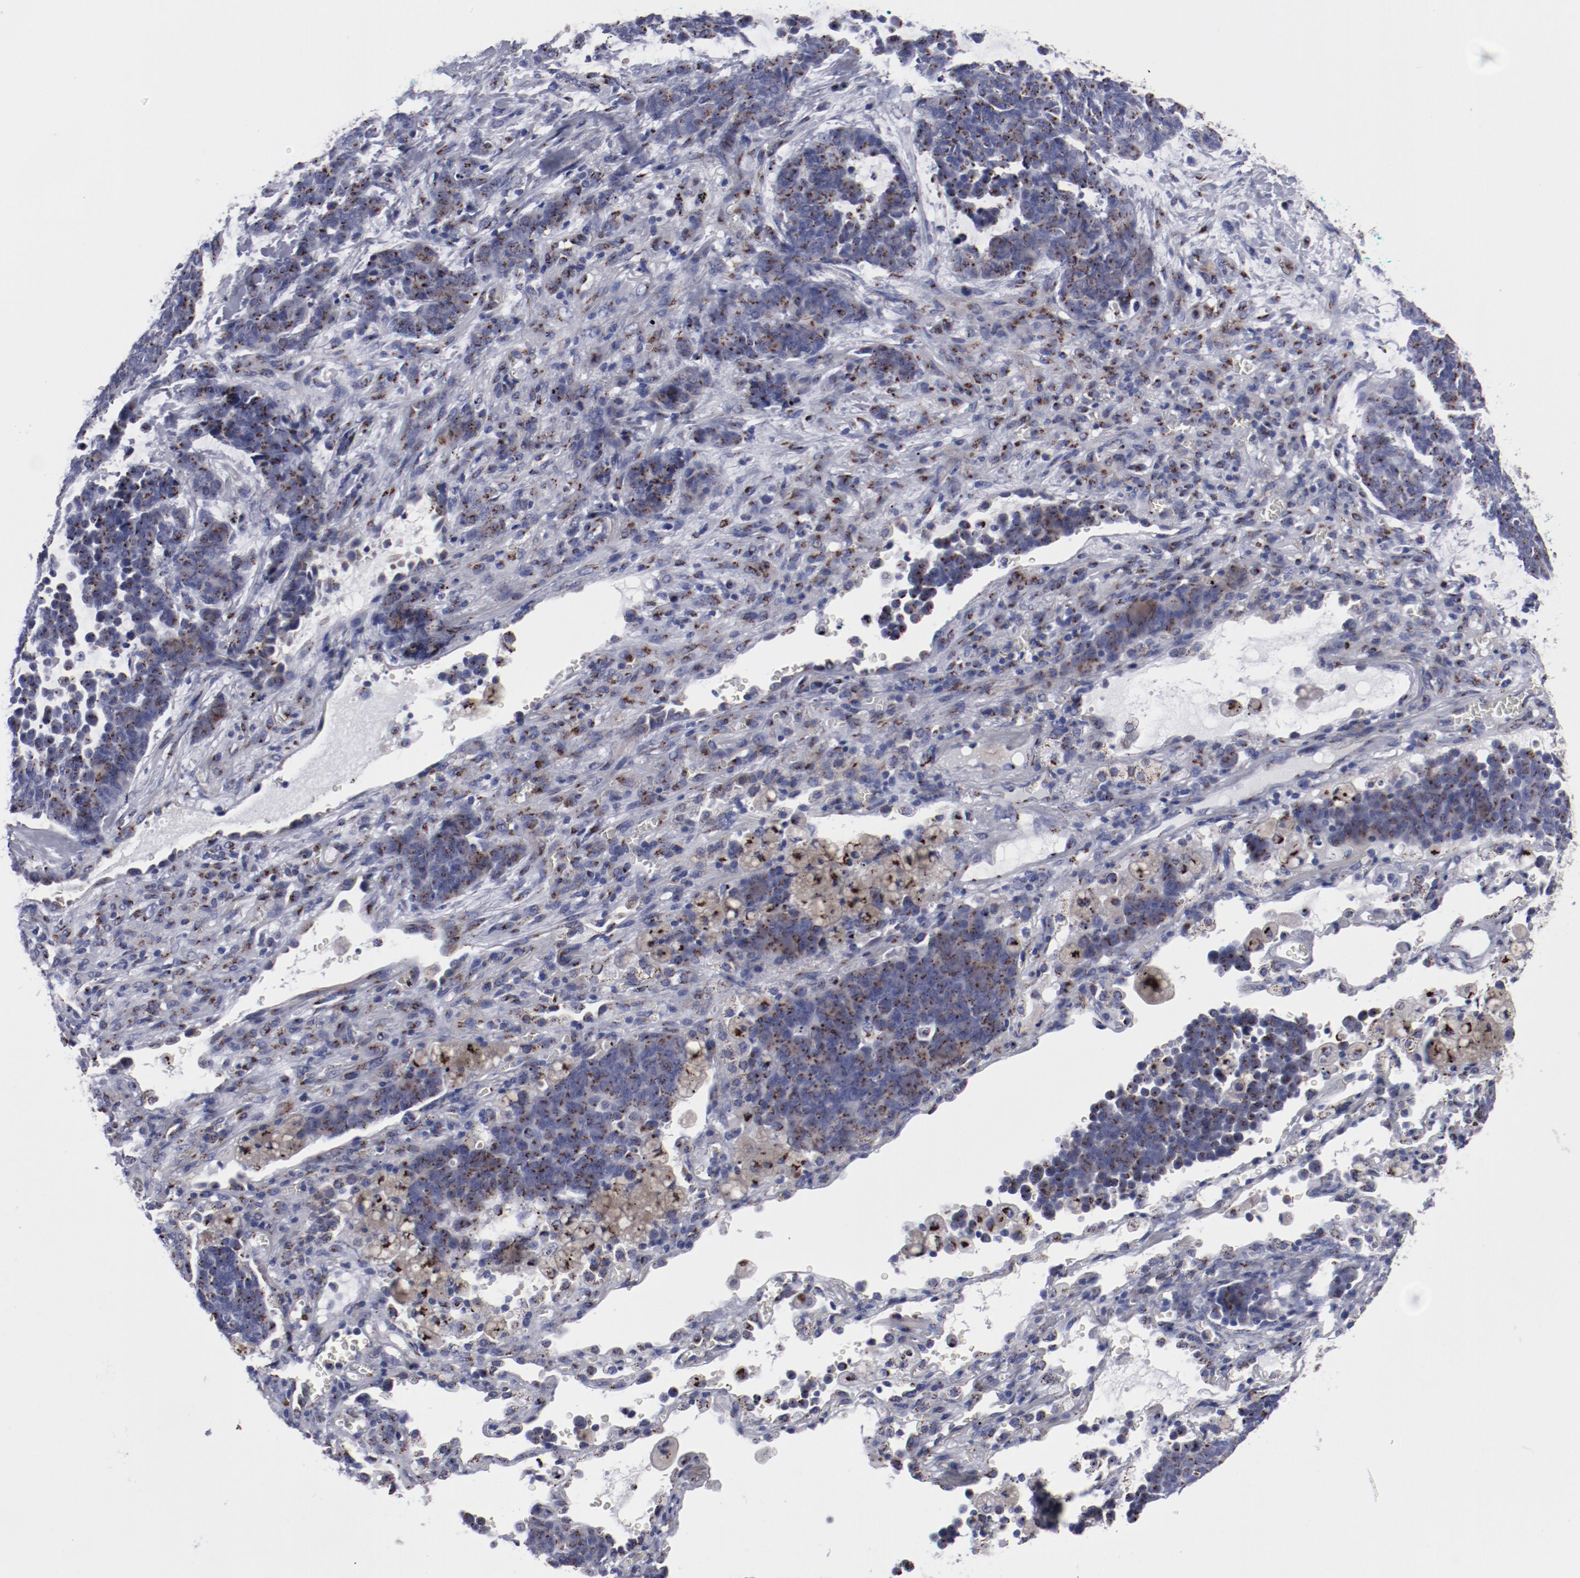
{"staining": {"intensity": "strong", "quantity": ">75%", "location": "cytoplasmic/membranous"}, "tissue": "lung cancer", "cell_type": "Tumor cells", "image_type": "cancer", "snomed": [{"axis": "morphology", "description": "Neoplasm, malignant, NOS"}, {"axis": "topography", "description": "Lung"}], "caption": "This is a micrograph of immunohistochemistry staining of lung neoplasm (malignant), which shows strong staining in the cytoplasmic/membranous of tumor cells.", "gene": "GOLIM4", "patient": {"sex": "female", "age": 58}}